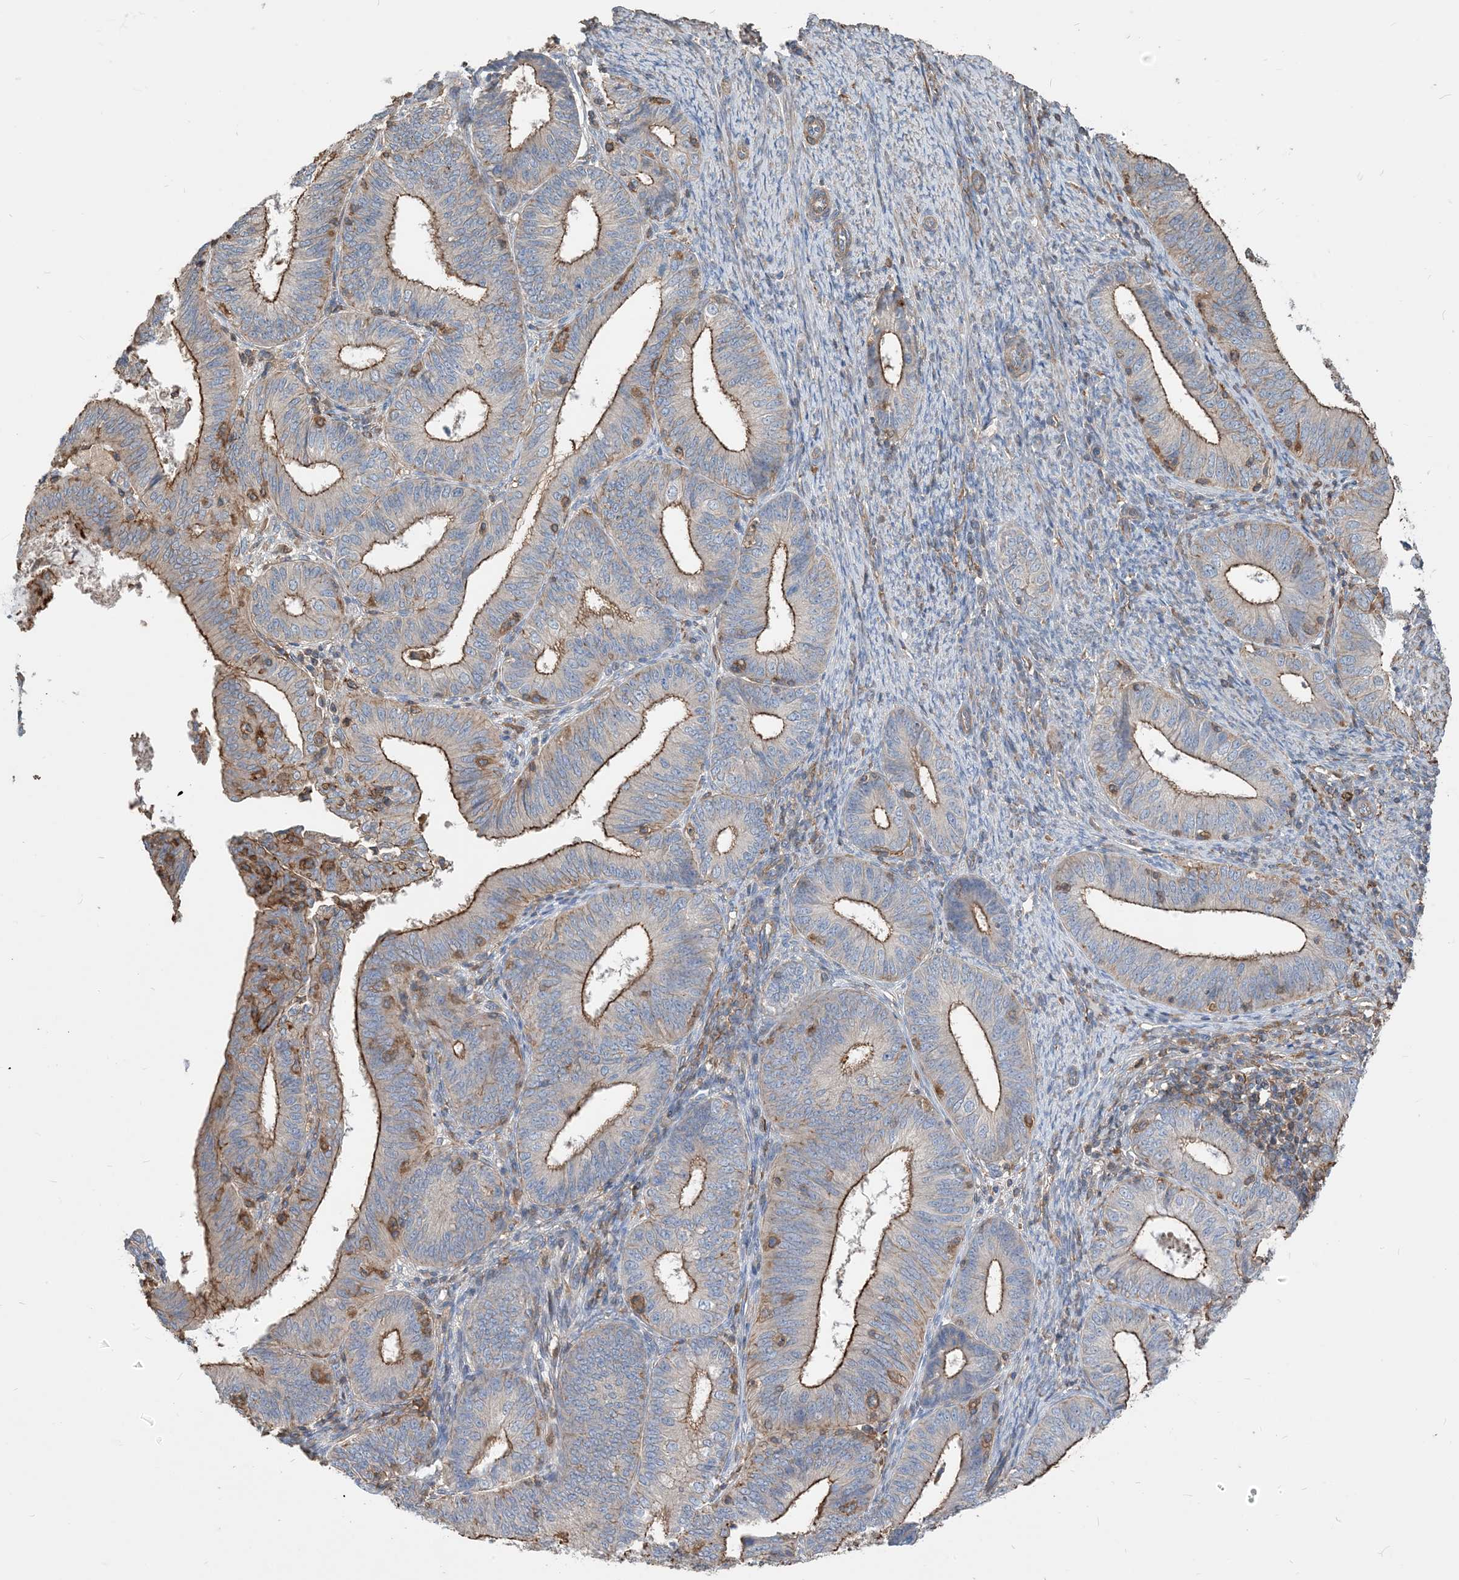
{"staining": {"intensity": "moderate", "quantity": "<25%", "location": "cytoplasmic/membranous"}, "tissue": "endometrial cancer", "cell_type": "Tumor cells", "image_type": "cancer", "snomed": [{"axis": "morphology", "description": "Adenocarcinoma, NOS"}, {"axis": "topography", "description": "Endometrium"}], "caption": "Protein staining of endometrial cancer (adenocarcinoma) tissue displays moderate cytoplasmic/membranous positivity in about <25% of tumor cells.", "gene": "PARVG", "patient": {"sex": "female", "age": 51}}